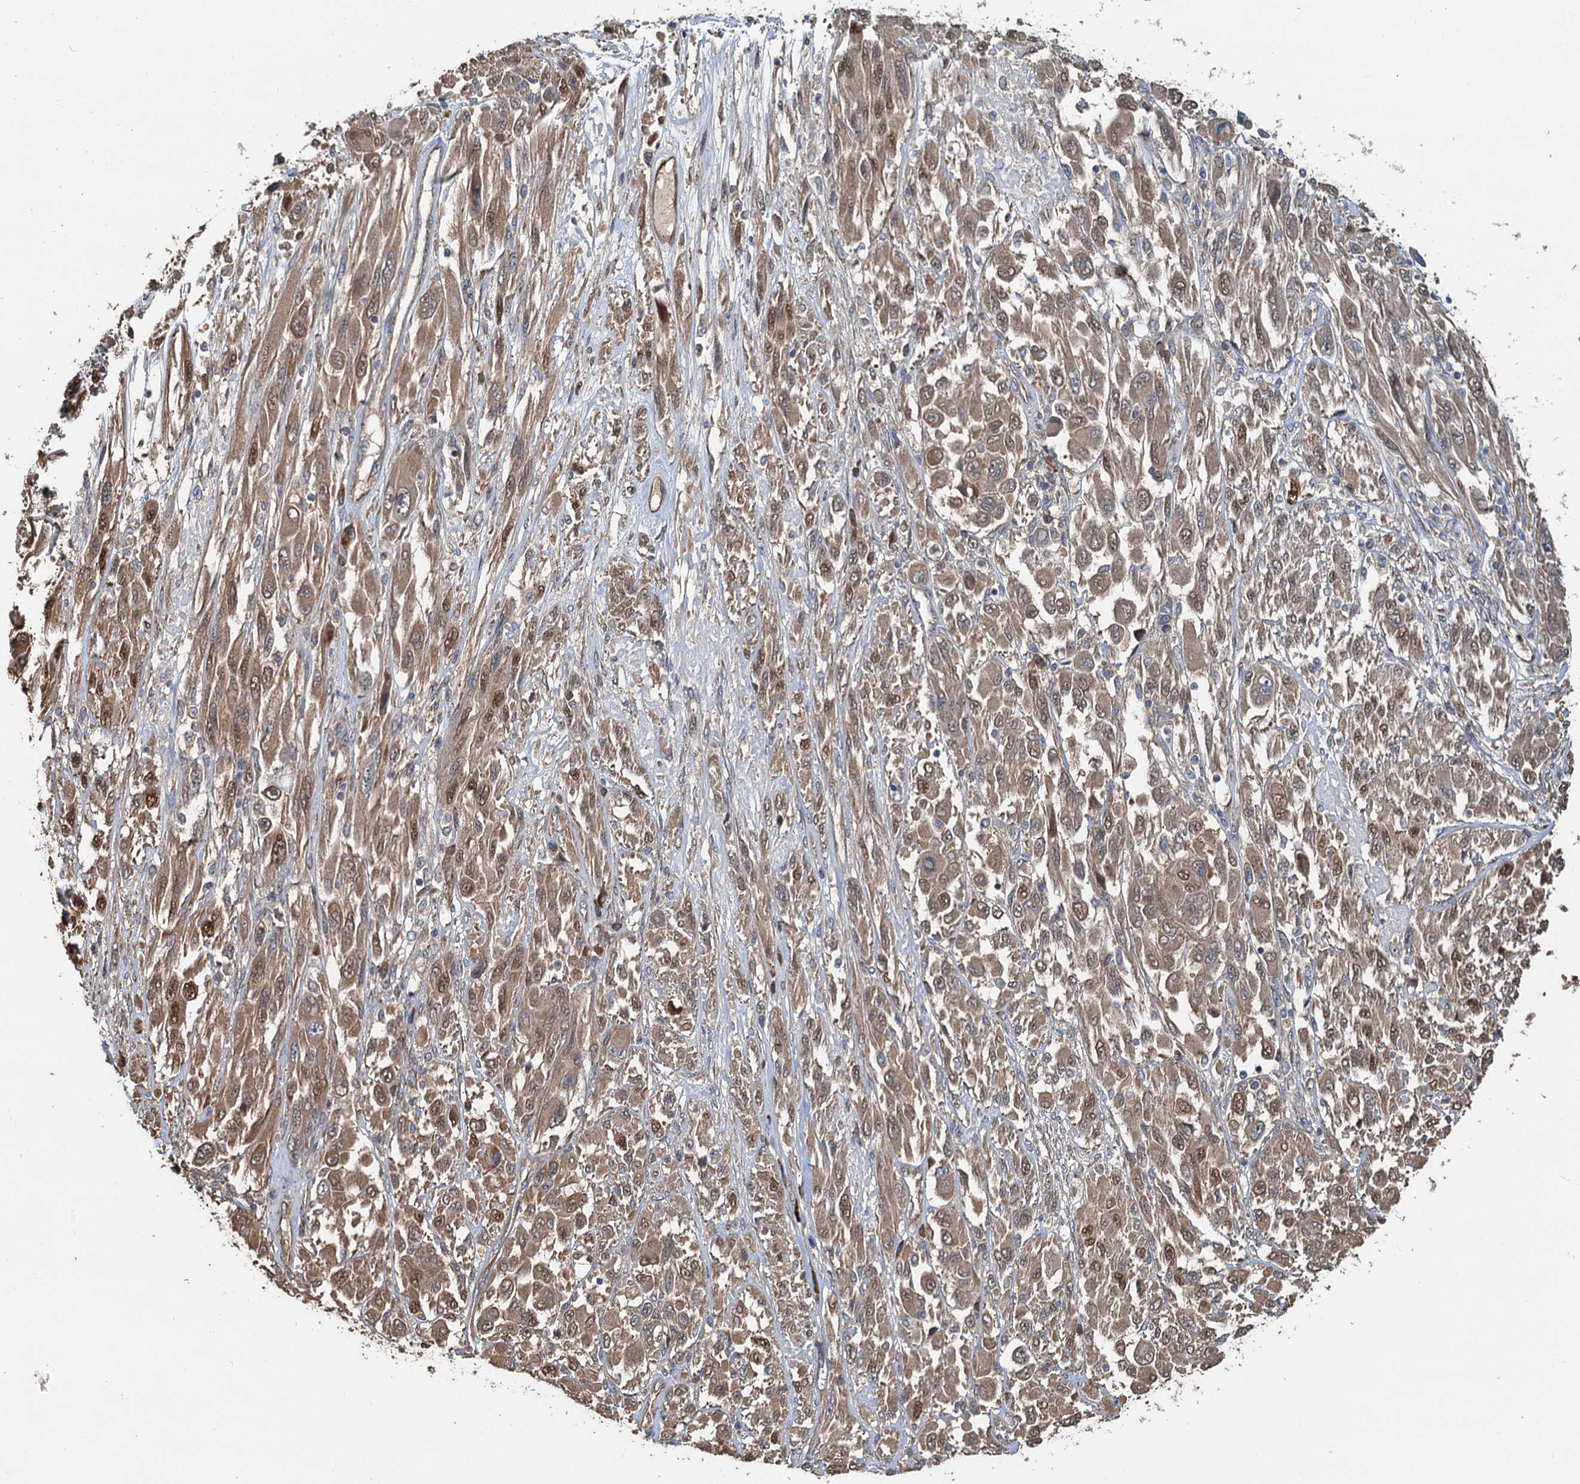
{"staining": {"intensity": "moderate", "quantity": ">75%", "location": "cytoplasmic/membranous,nuclear"}, "tissue": "melanoma", "cell_type": "Tumor cells", "image_type": "cancer", "snomed": [{"axis": "morphology", "description": "Malignant melanoma, NOS"}, {"axis": "topography", "description": "Skin"}], "caption": "Immunohistochemistry (DAB) staining of human melanoma shows moderate cytoplasmic/membranous and nuclear protein expression in about >75% of tumor cells. The protein of interest is shown in brown color, while the nuclei are stained blue.", "gene": "HYI", "patient": {"sex": "female", "age": 91}}